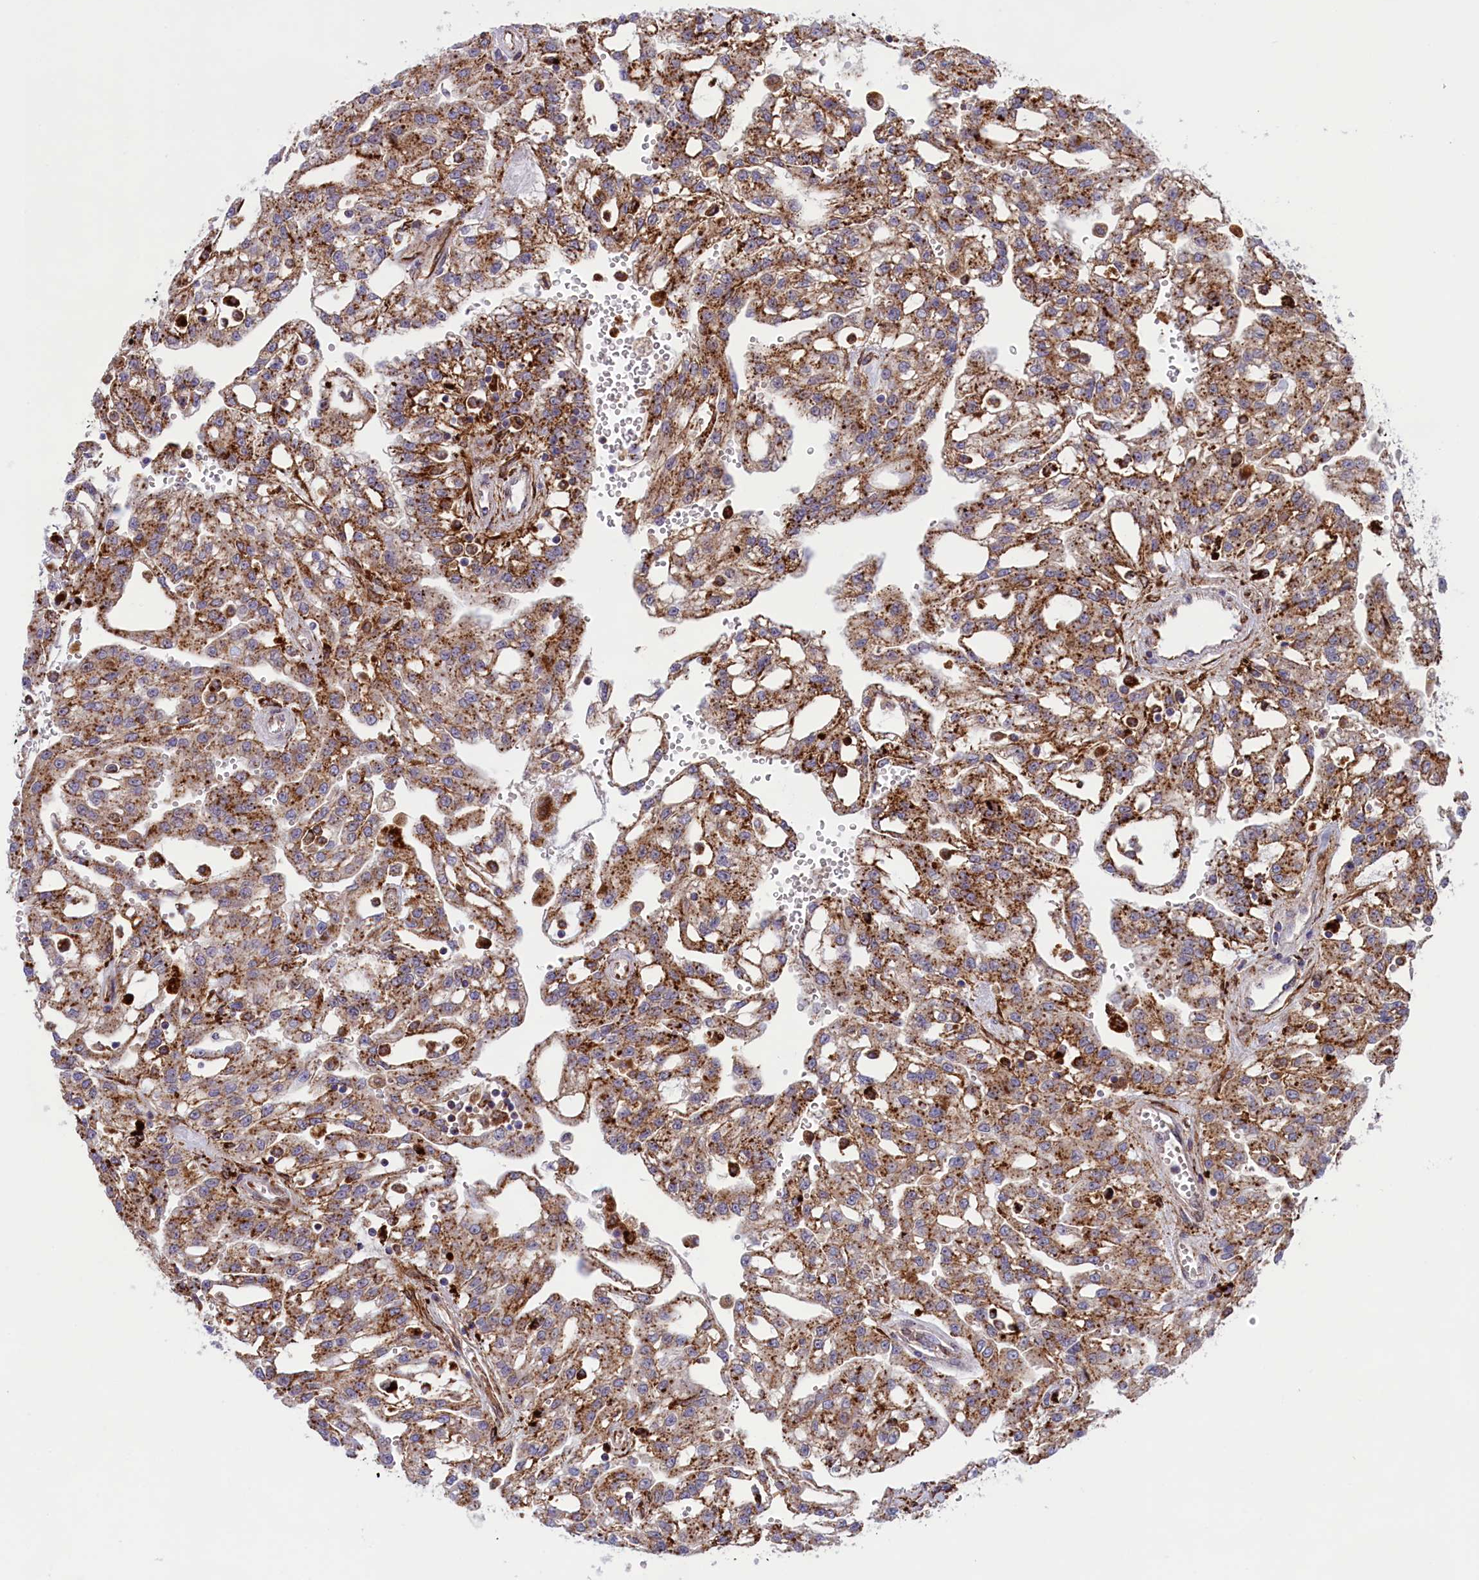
{"staining": {"intensity": "moderate", "quantity": ">75%", "location": "cytoplasmic/membranous"}, "tissue": "renal cancer", "cell_type": "Tumor cells", "image_type": "cancer", "snomed": [{"axis": "morphology", "description": "Adenocarcinoma, NOS"}, {"axis": "topography", "description": "Kidney"}], "caption": "The image exhibits a brown stain indicating the presence of a protein in the cytoplasmic/membranous of tumor cells in renal cancer. The staining is performed using DAB (3,3'-diaminobenzidine) brown chromogen to label protein expression. The nuclei are counter-stained blue using hematoxylin.", "gene": "MAN2B1", "patient": {"sex": "male", "age": 63}}